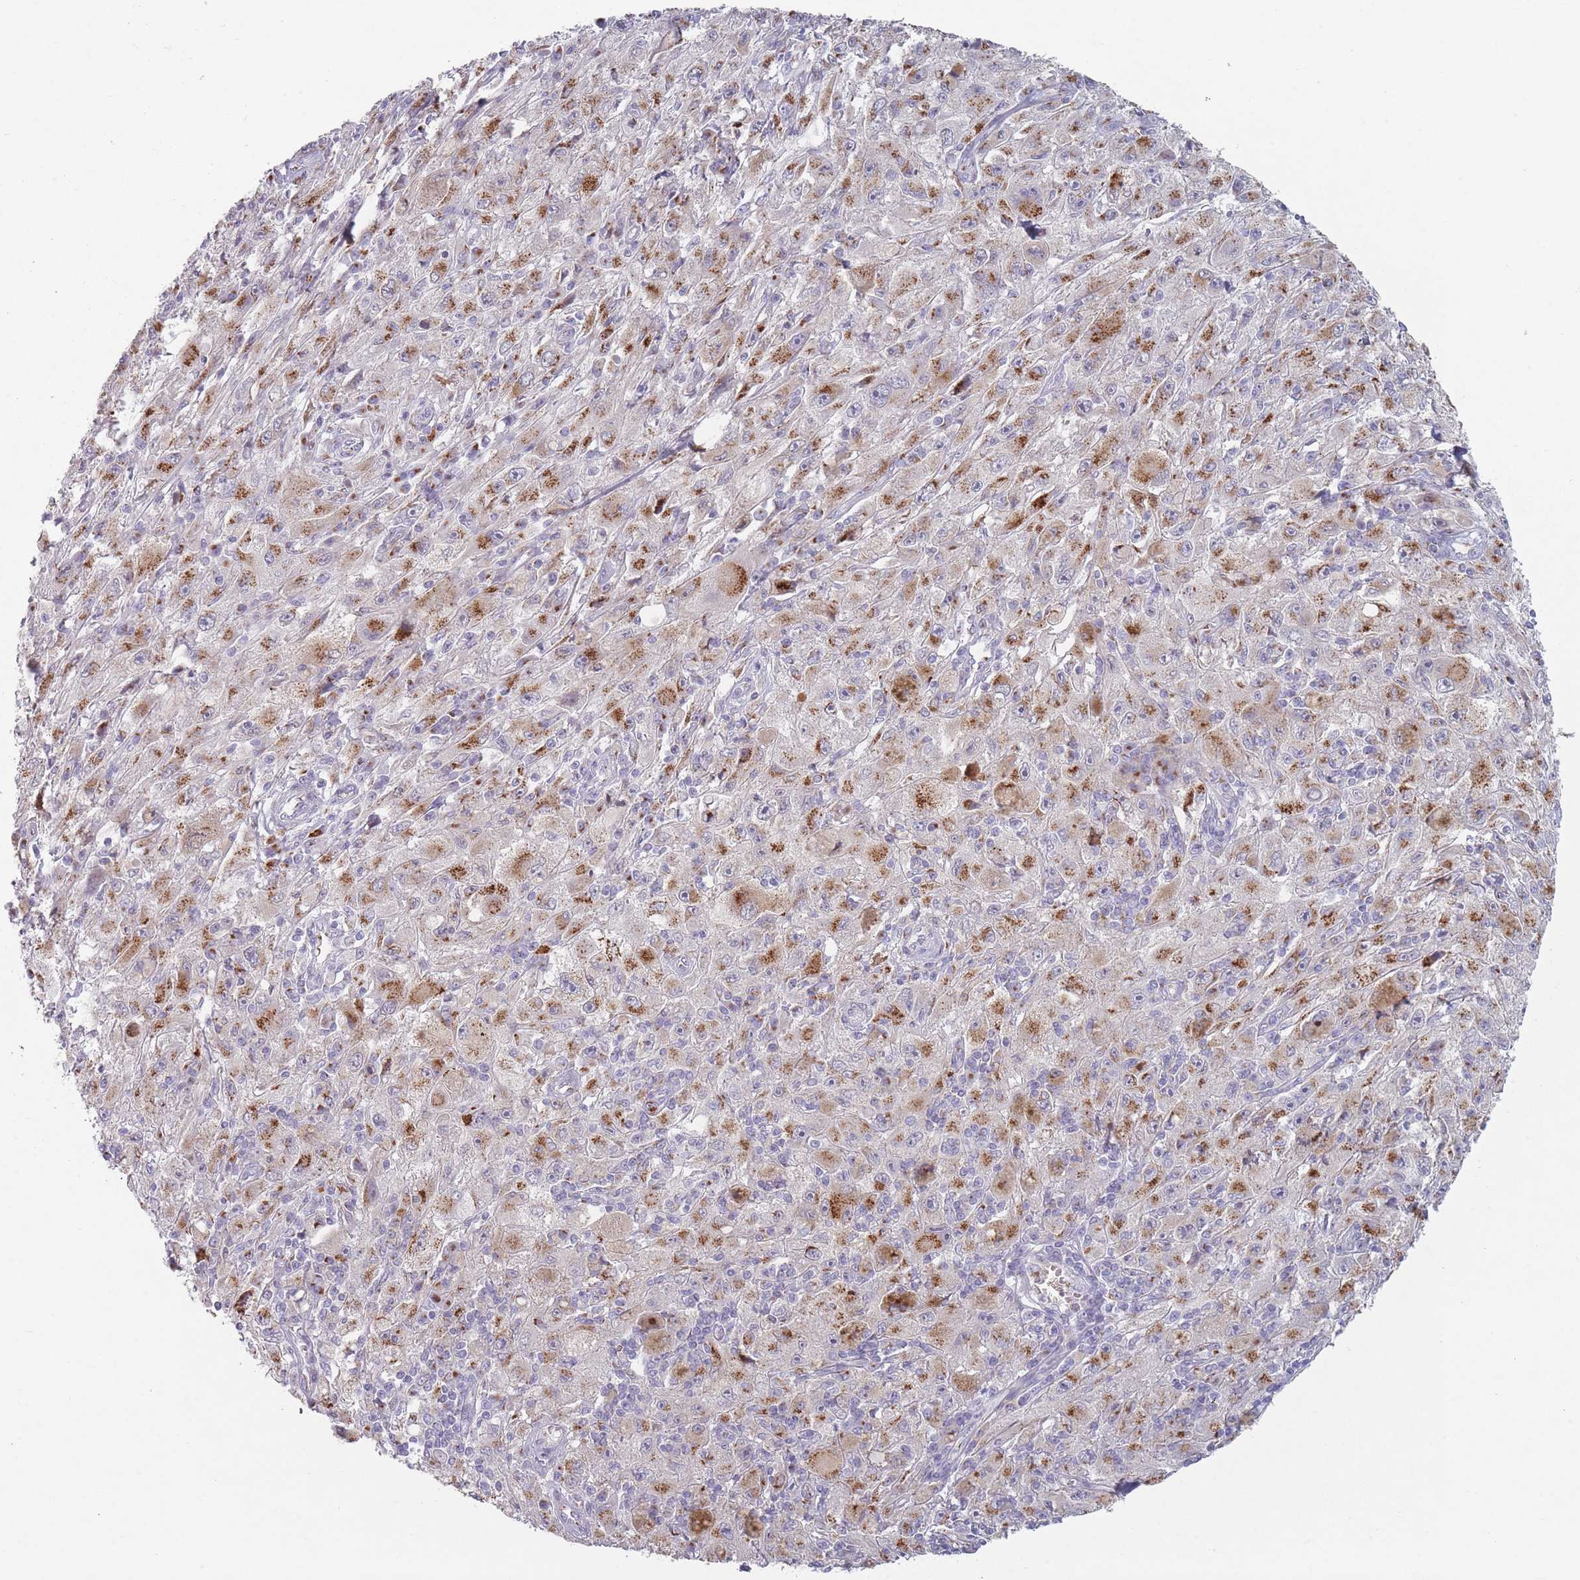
{"staining": {"intensity": "moderate", "quantity": ">75%", "location": "cytoplasmic/membranous"}, "tissue": "melanoma", "cell_type": "Tumor cells", "image_type": "cancer", "snomed": [{"axis": "morphology", "description": "Malignant melanoma, Metastatic site"}, {"axis": "topography", "description": "Skin"}], "caption": "A high-resolution image shows immunohistochemistry (IHC) staining of melanoma, which displays moderate cytoplasmic/membranous positivity in approximately >75% of tumor cells.", "gene": "MAN1B1", "patient": {"sex": "male", "age": 53}}